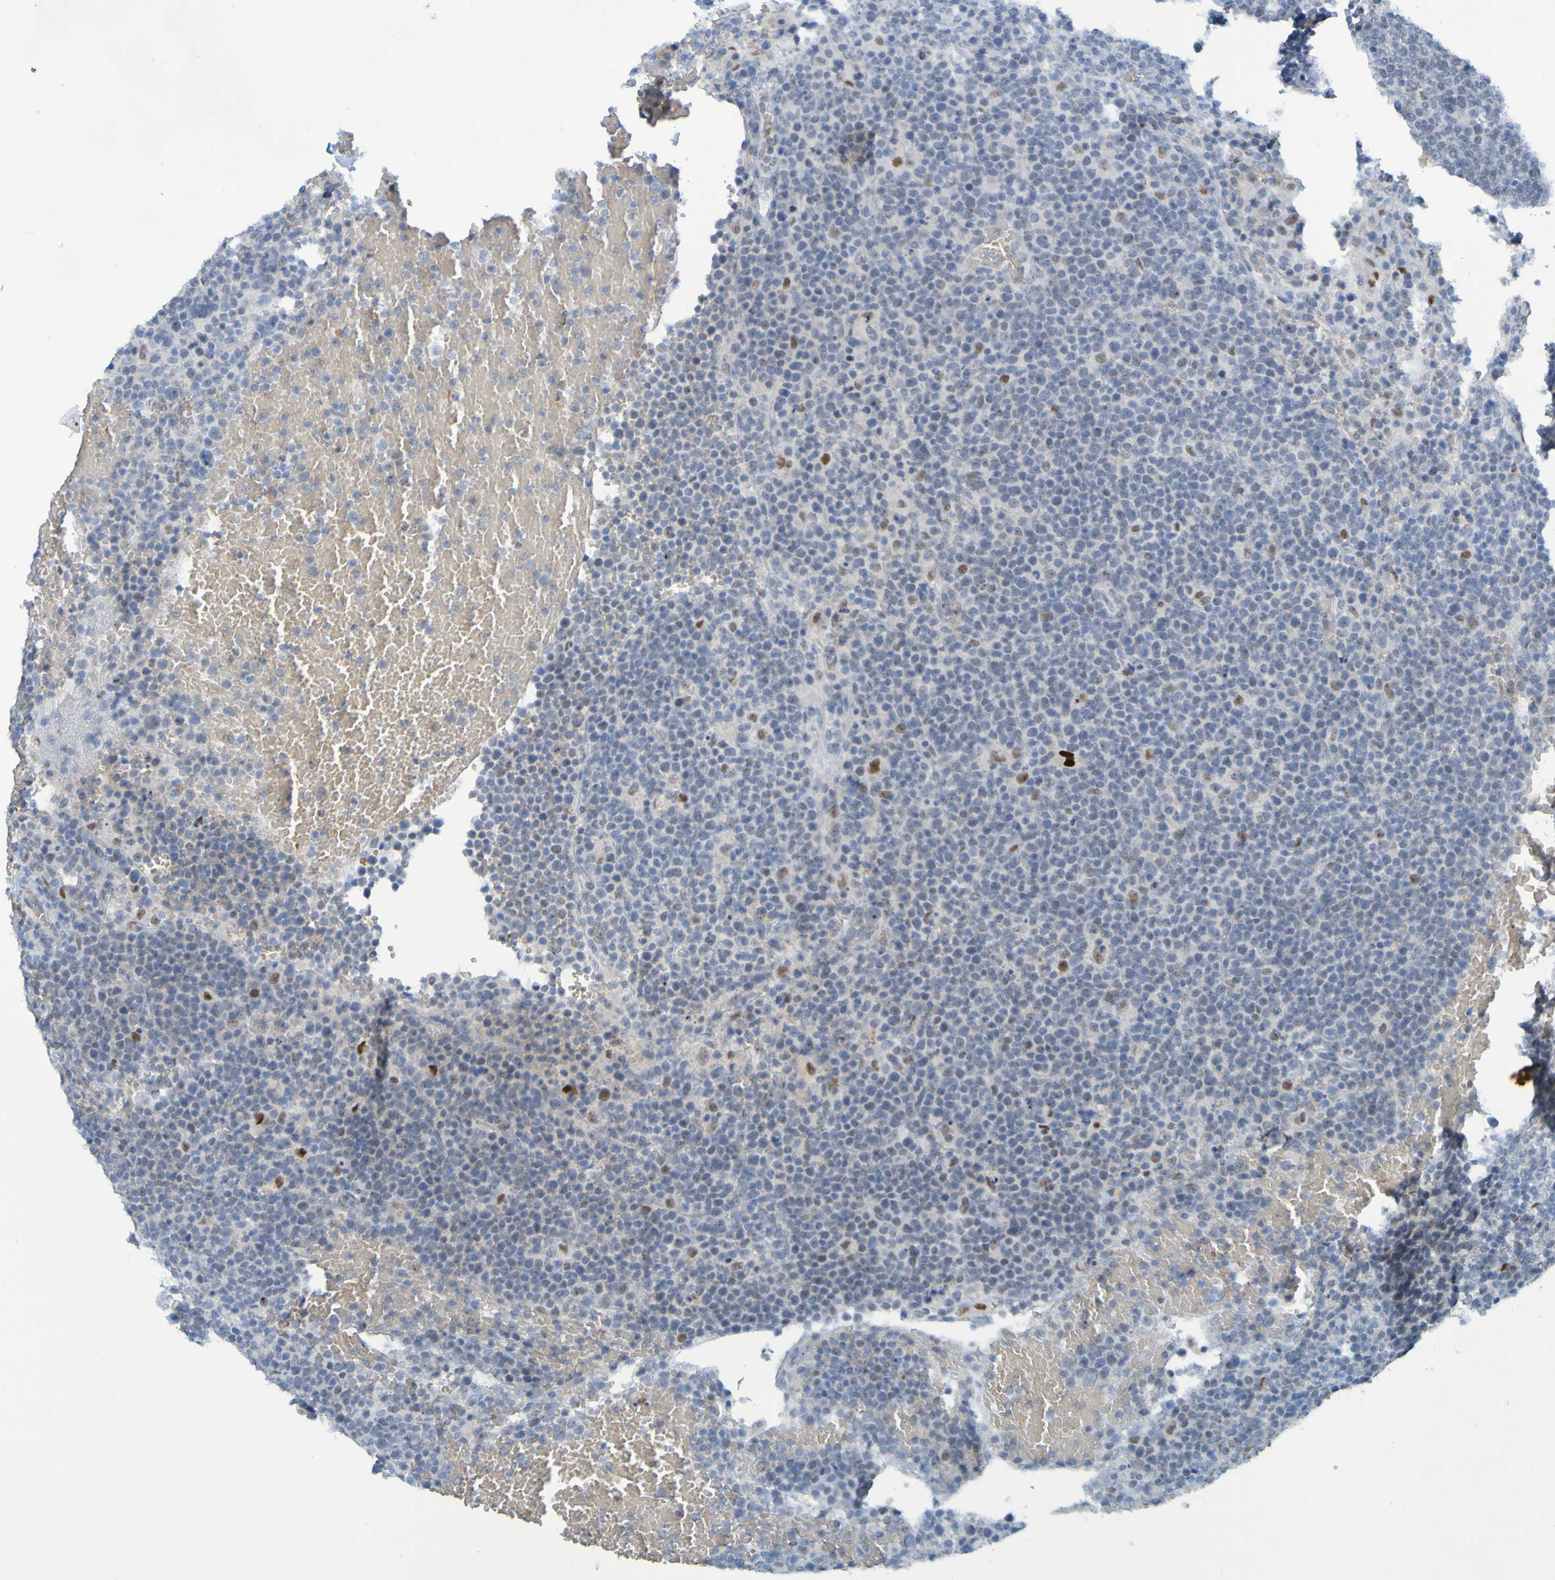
{"staining": {"intensity": "weak", "quantity": "<25%", "location": "nuclear"}, "tissue": "lymphoma", "cell_type": "Tumor cells", "image_type": "cancer", "snomed": [{"axis": "morphology", "description": "Malignant lymphoma, non-Hodgkin's type, High grade"}, {"axis": "topography", "description": "Lymph node"}], "caption": "An immunohistochemistry histopathology image of lymphoma is shown. There is no staining in tumor cells of lymphoma.", "gene": "USP36", "patient": {"sex": "male", "age": 61}}